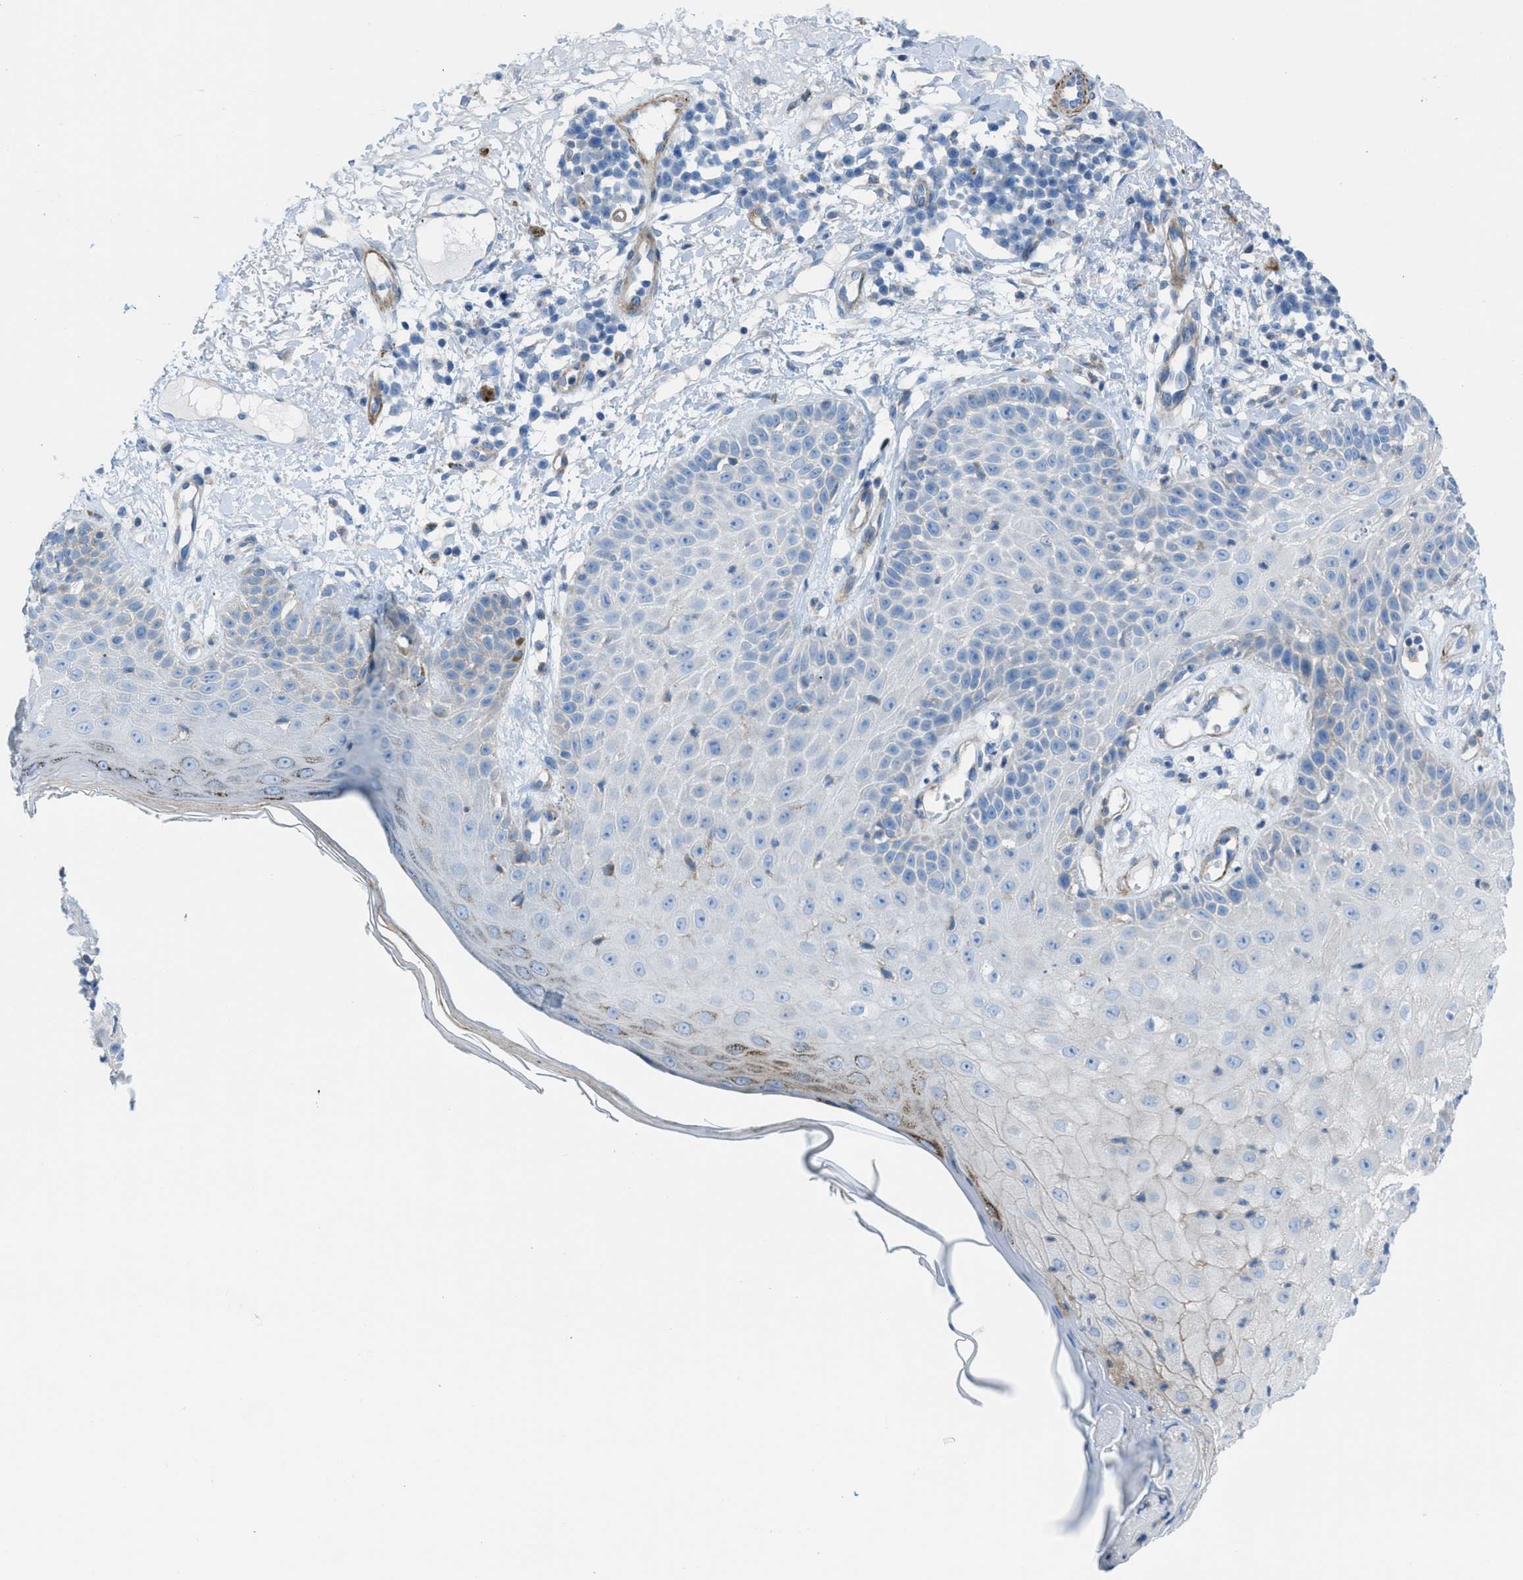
{"staining": {"intensity": "negative", "quantity": "none", "location": "none"}, "tissue": "skin cancer", "cell_type": "Tumor cells", "image_type": "cancer", "snomed": [{"axis": "morphology", "description": "Normal tissue, NOS"}, {"axis": "morphology", "description": "Basal cell carcinoma"}, {"axis": "topography", "description": "Skin"}], "caption": "The histopathology image displays no significant expression in tumor cells of basal cell carcinoma (skin).", "gene": "KCNH7", "patient": {"sex": "male", "age": 79}}